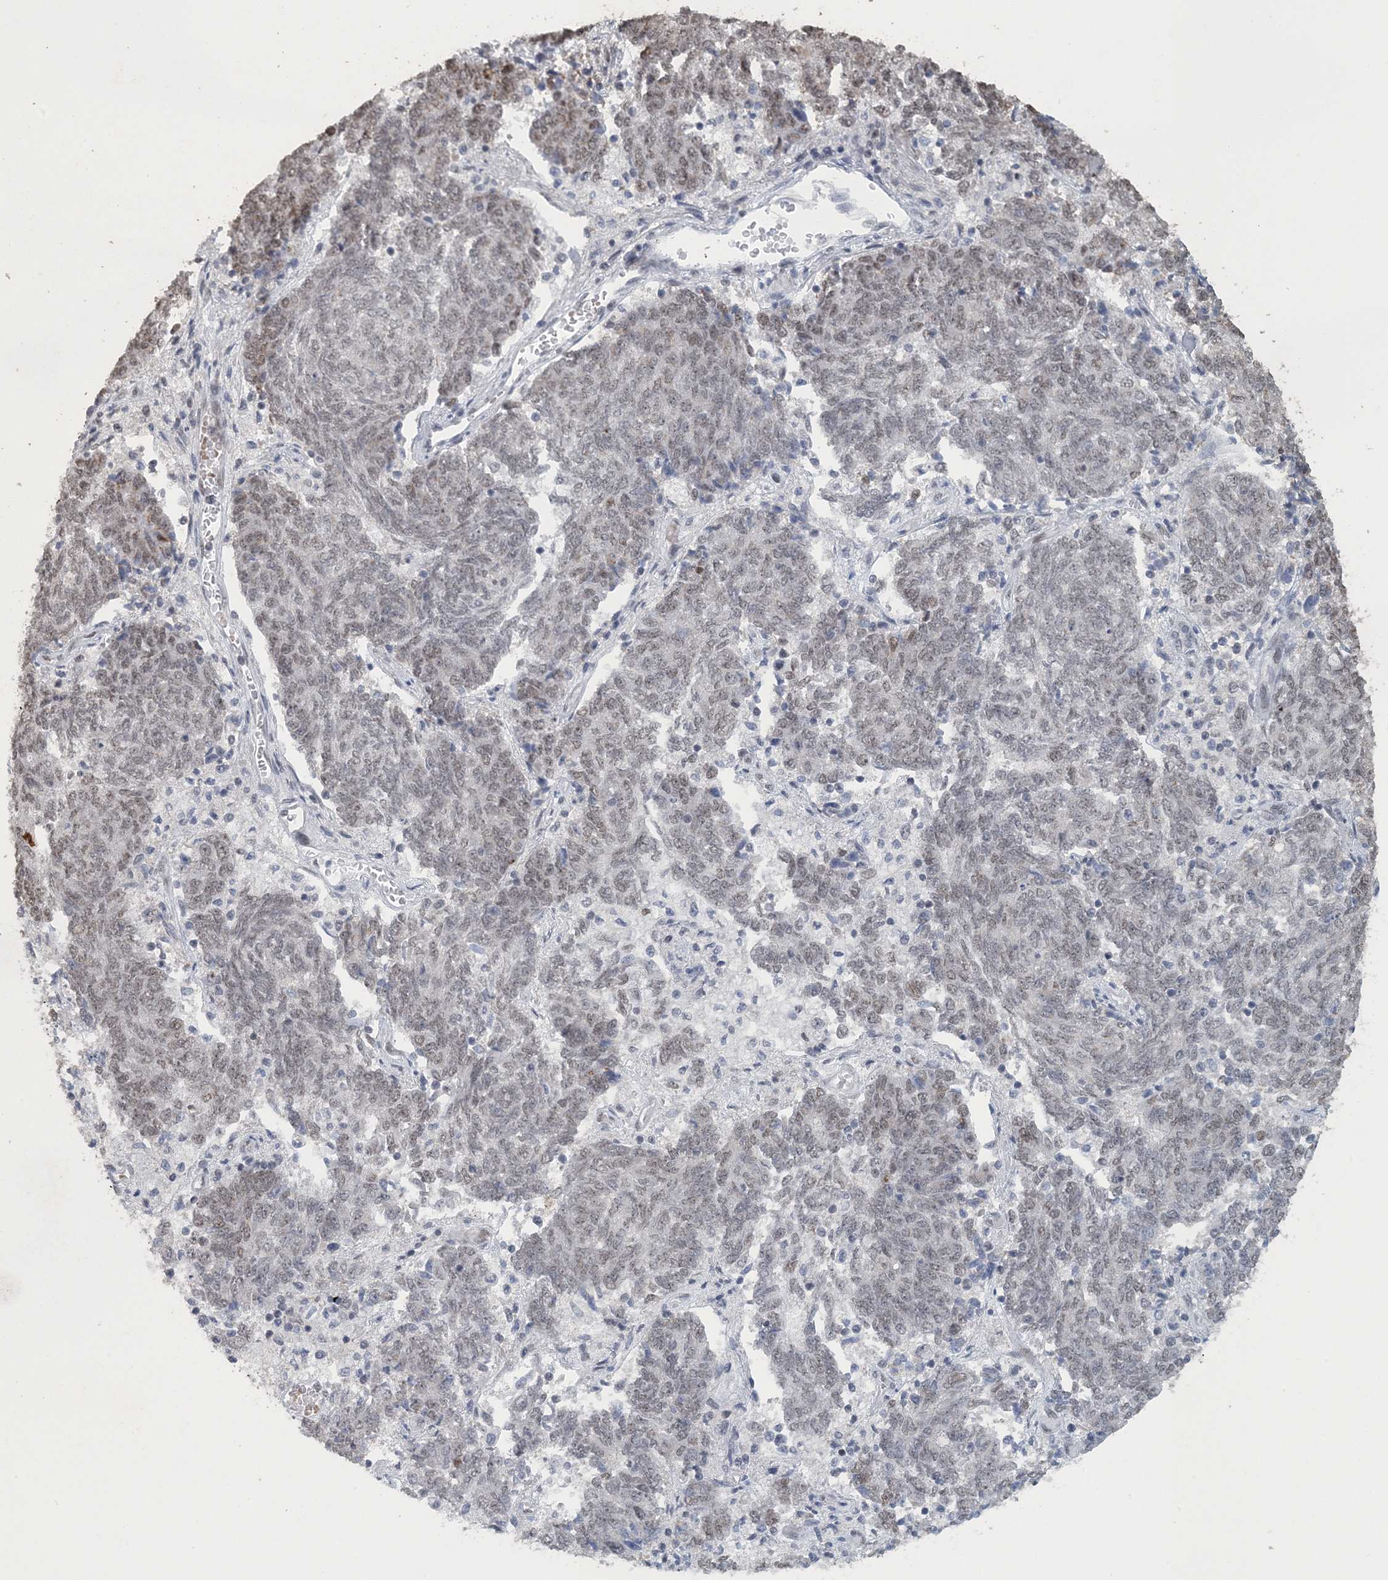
{"staining": {"intensity": "weak", "quantity": "<25%", "location": "nuclear"}, "tissue": "endometrial cancer", "cell_type": "Tumor cells", "image_type": "cancer", "snomed": [{"axis": "morphology", "description": "Adenocarcinoma, NOS"}, {"axis": "topography", "description": "Endometrium"}], "caption": "This is a photomicrograph of IHC staining of adenocarcinoma (endometrial), which shows no expression in tumor cells. (DAB immunohistochemistry visualized using brightfield microscopy, high magnification).", "gene": "MBD2", "patient": {"sex": "female", "age": 80}}